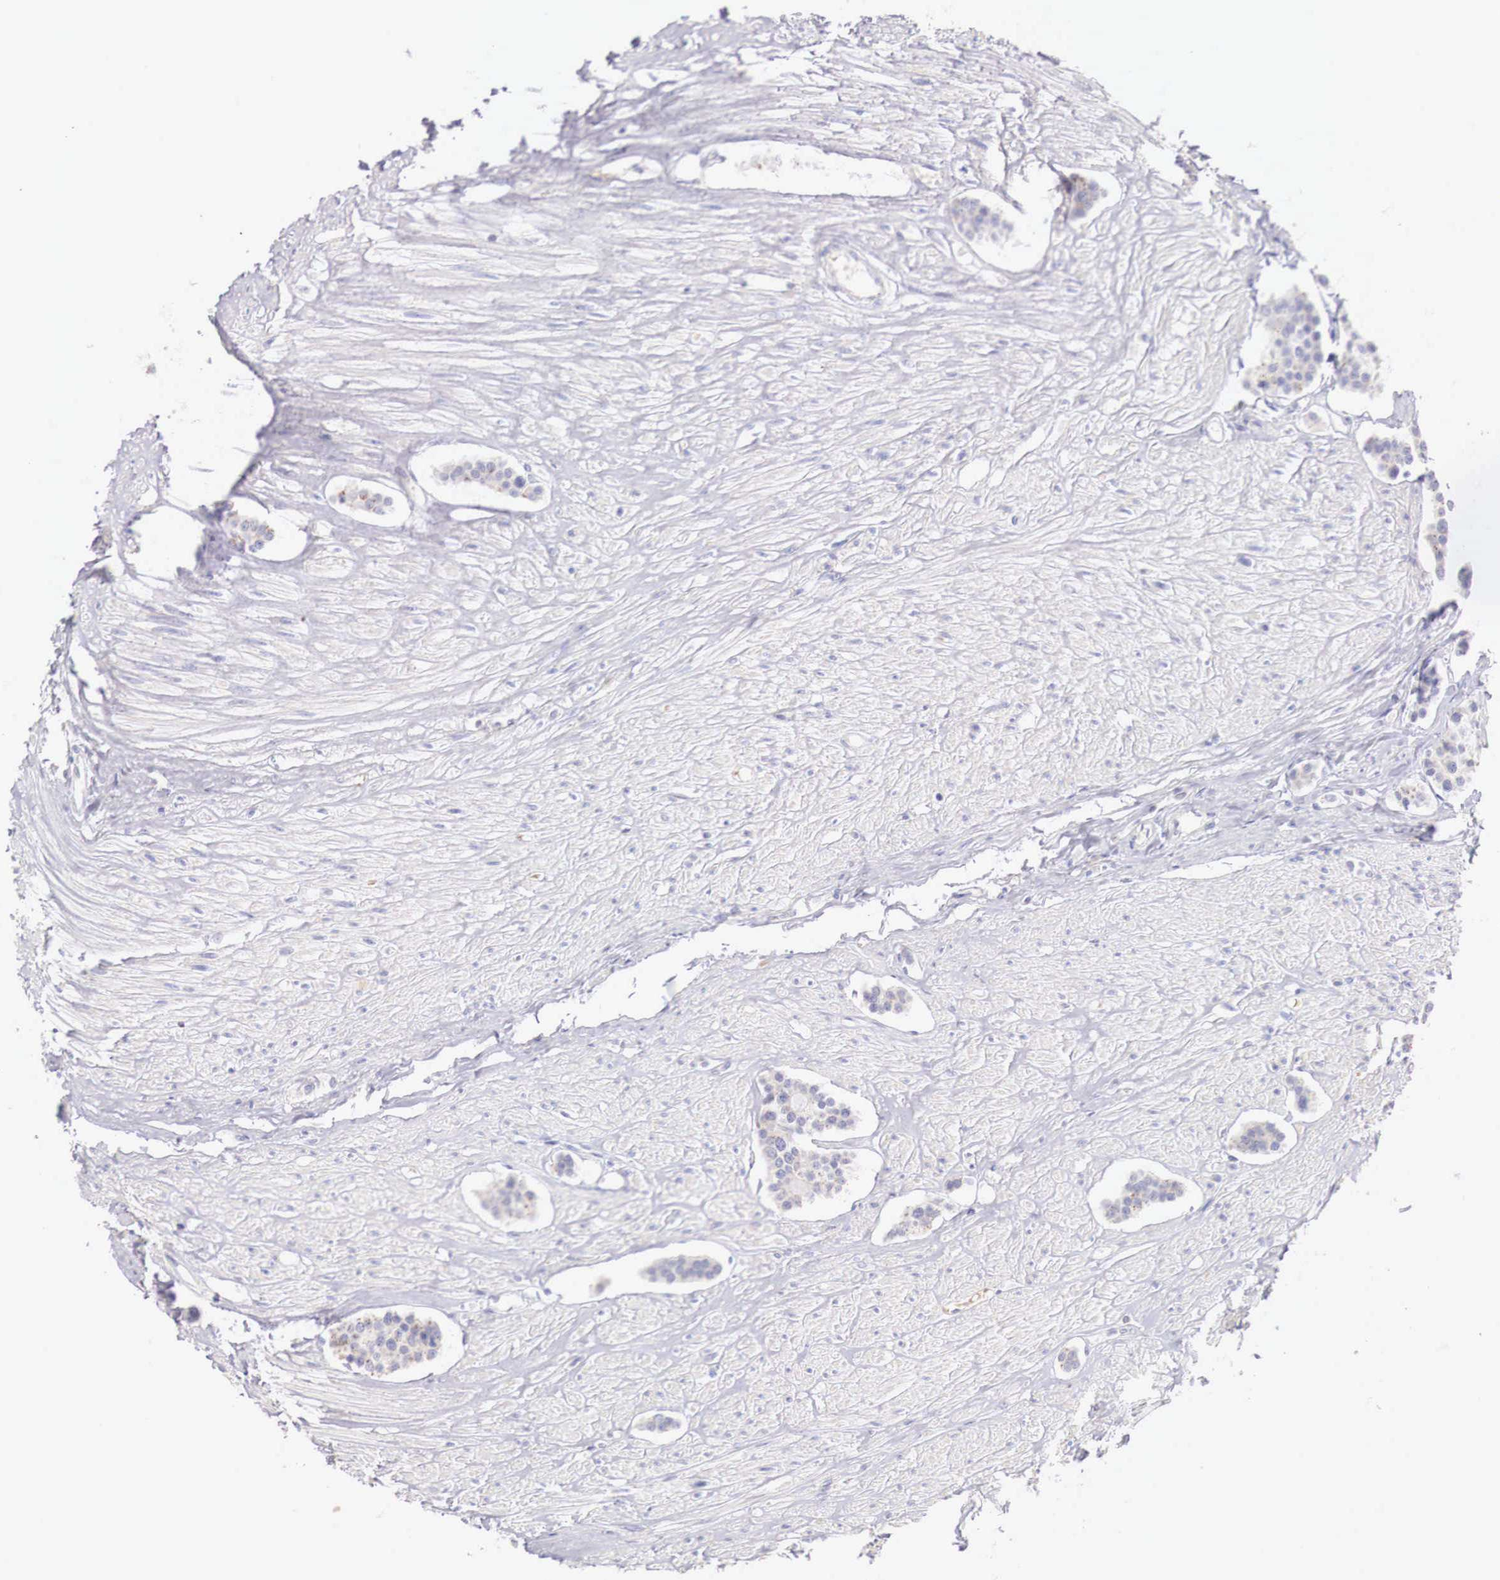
{"staining": {"intensity": "weak", "quantity": "25%-75%", "location": "cytoplasmic/membranous"}, "tissue": "carcinoid", "cell_type": "Tumor cells", "image_type": "cancer", "snomed": [{"axis": "morphology", "description": "Carcinoid, malignant, NOS"}, {"axis": "topography", "description": "Small intestine"}], "caption": "This micrograph exhibits immunohistochemistry (IHC) staining of carcinoid (malignant), with low weak cytoplasmic/membranous positivity in approximately 25%-75% of tumor cells.", "gene": "ITIH6", "patient": {"sex": "male", "age": 60}}